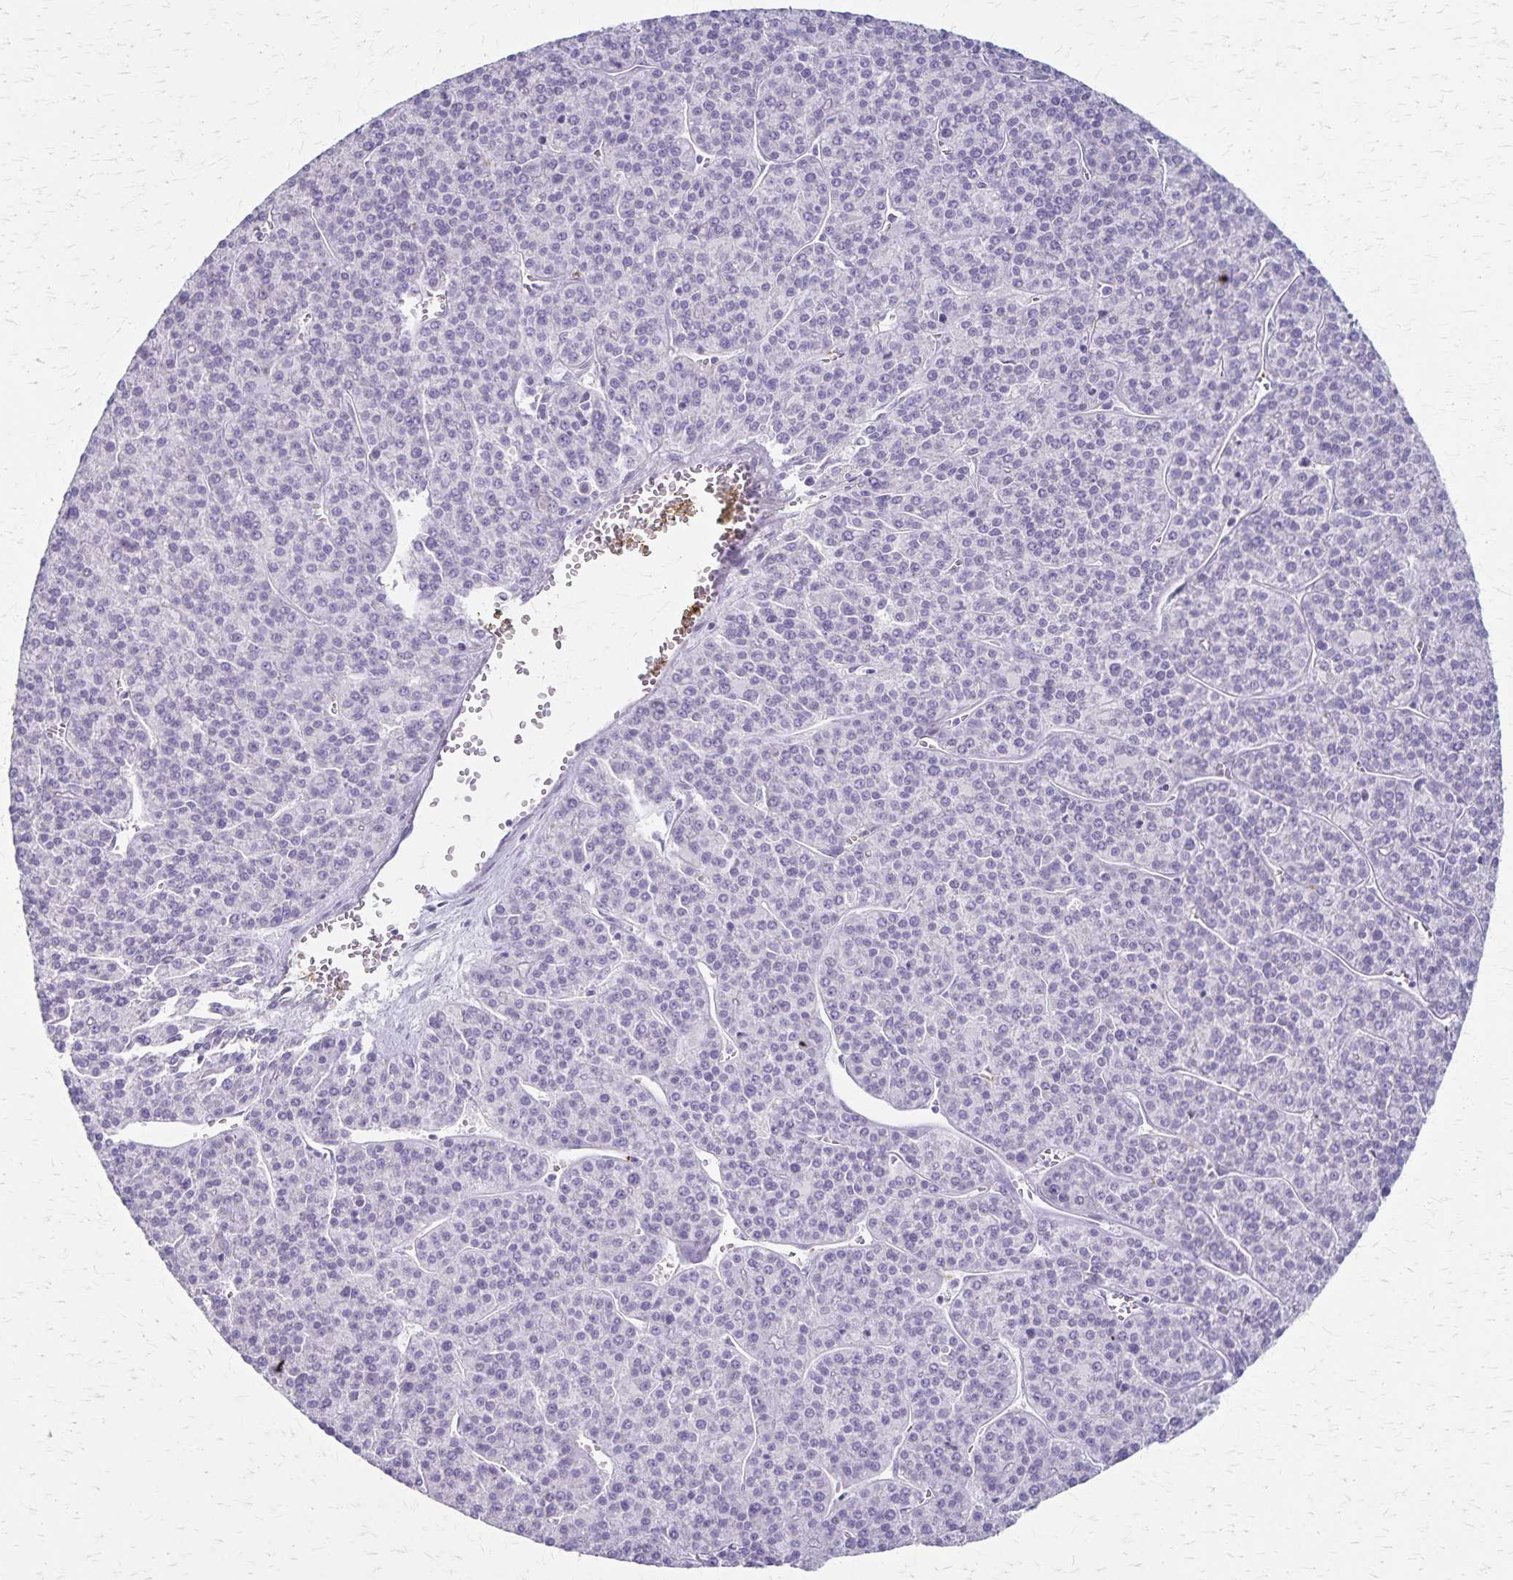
{"staining": {"intensity": "negative", "quantity": "none", "location": "none"}, "tissue": "liver cancer", "cell_type": "Tumor cells", "image_type": "cancer", "snomed": [{"axis": "morphology", "description": "Carcinoma, Hepatocellular, NOS"}, {"axis": "topography", "description": "Liver"}], "caption": "High magnification brightfield microscopy of hepatocellular carcinoma (liver) stained with DAB (brown) and counterstained with hematoxylin (blue): tumor cells show no significant positivity.", "gene": "RASL10B", "patient": {"sex": "female", "age": 58}}